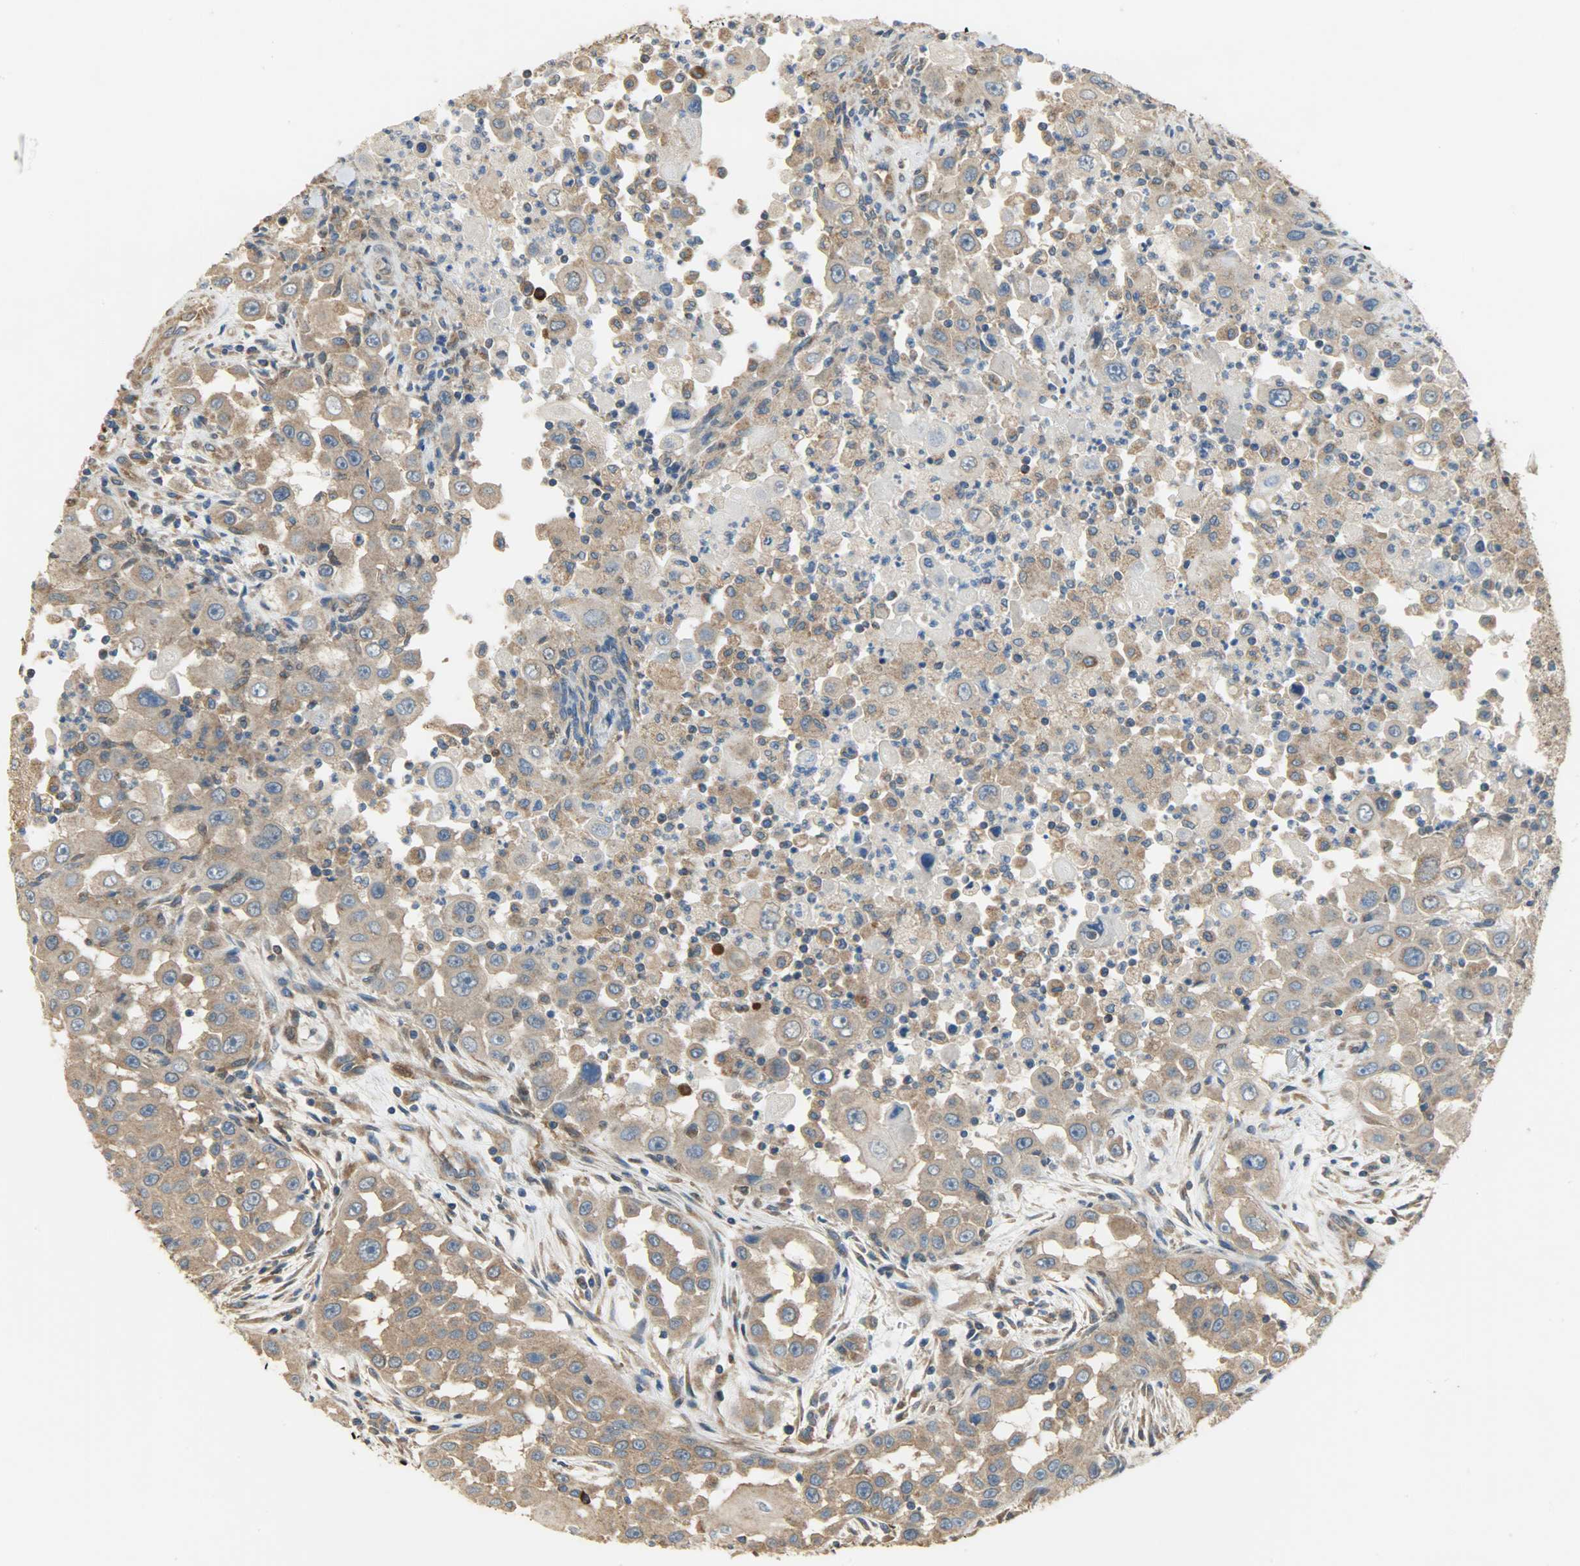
{"staining": {"intensity": "moderate", "quantity": ">75%", "location": "cytoplasmic/membranous"}, "tissue": "head and neck cancer", "cell_type": "Tumor cells", "image_type": "cancer", "snomed": [{"axis": "morphology", "description": "Carcinoma, NOS"}, {"axis": "topography", "description": "Head-Neck"}], "caption": "There is medium levels of moderate cytoplasmic/membranous positivity in tumor cells of head and neck cancer (carcinoma), as demonstrated by immunohistochemical staining (brown color).", "gene": "C1orf198", "patient": {"sex": "male", "age": 87}}